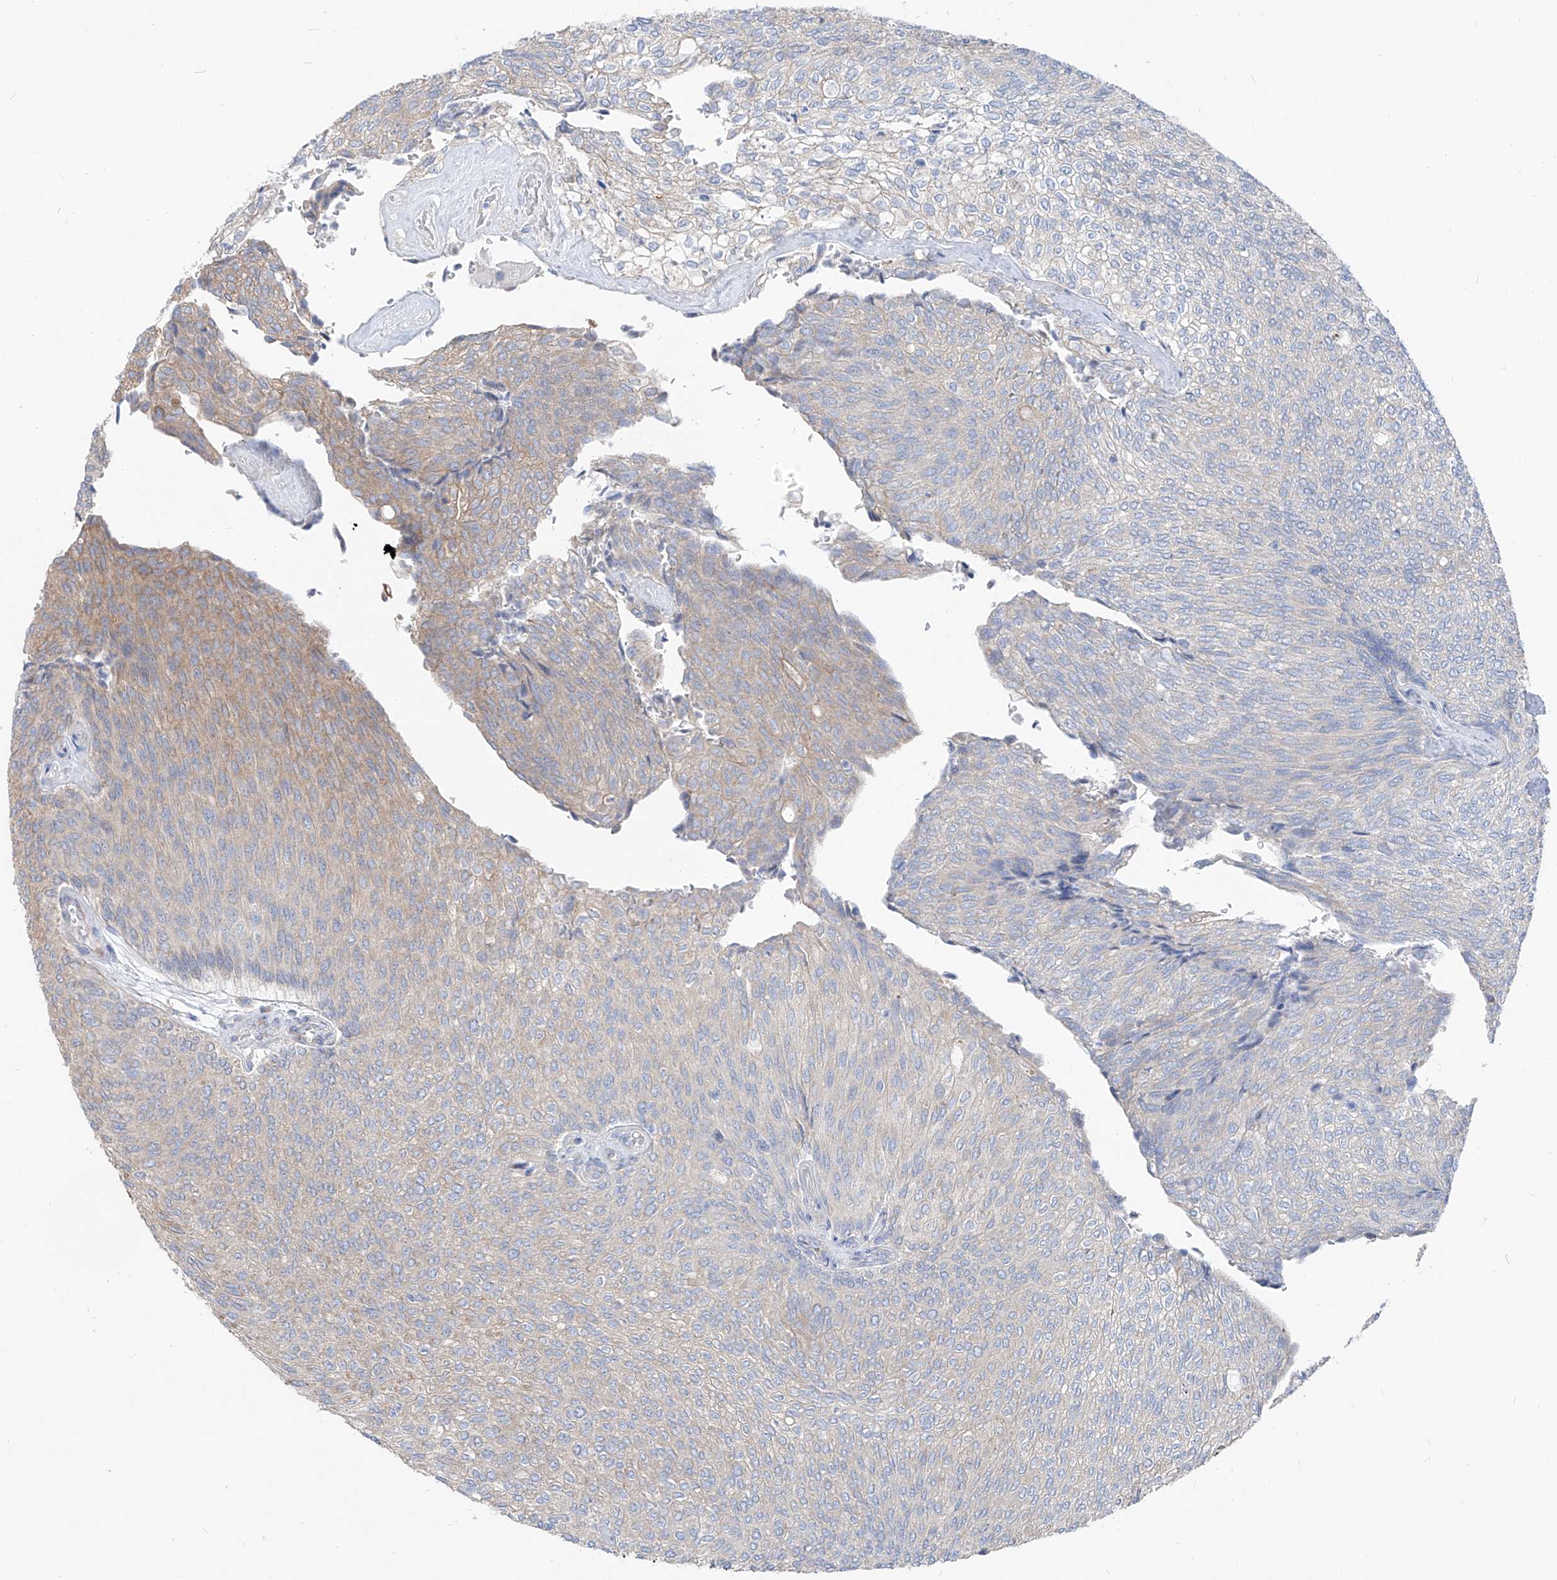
{"staining": {"intensity": "weak", "quantity": "25%-75%", "location": "cytoplasmic/membranous"}, "tissue": "urothelial cancer", "cell_type": "Tumor cells", "image_type": "cancer", "snomed": [{"axis": "morphology", "description": "Urothelial carcinoma, Low grade"}, {"axis": "topography", "description": "Urinary bladder"}], "caption": "The immunohistochemical stain highlights weak cytoplasmic/membranous staining in tumor cells of urothelial carcinoma (low-grade) tissue.", "gene": "UFL1", "patient": {"sex": "female", "age": 79}}